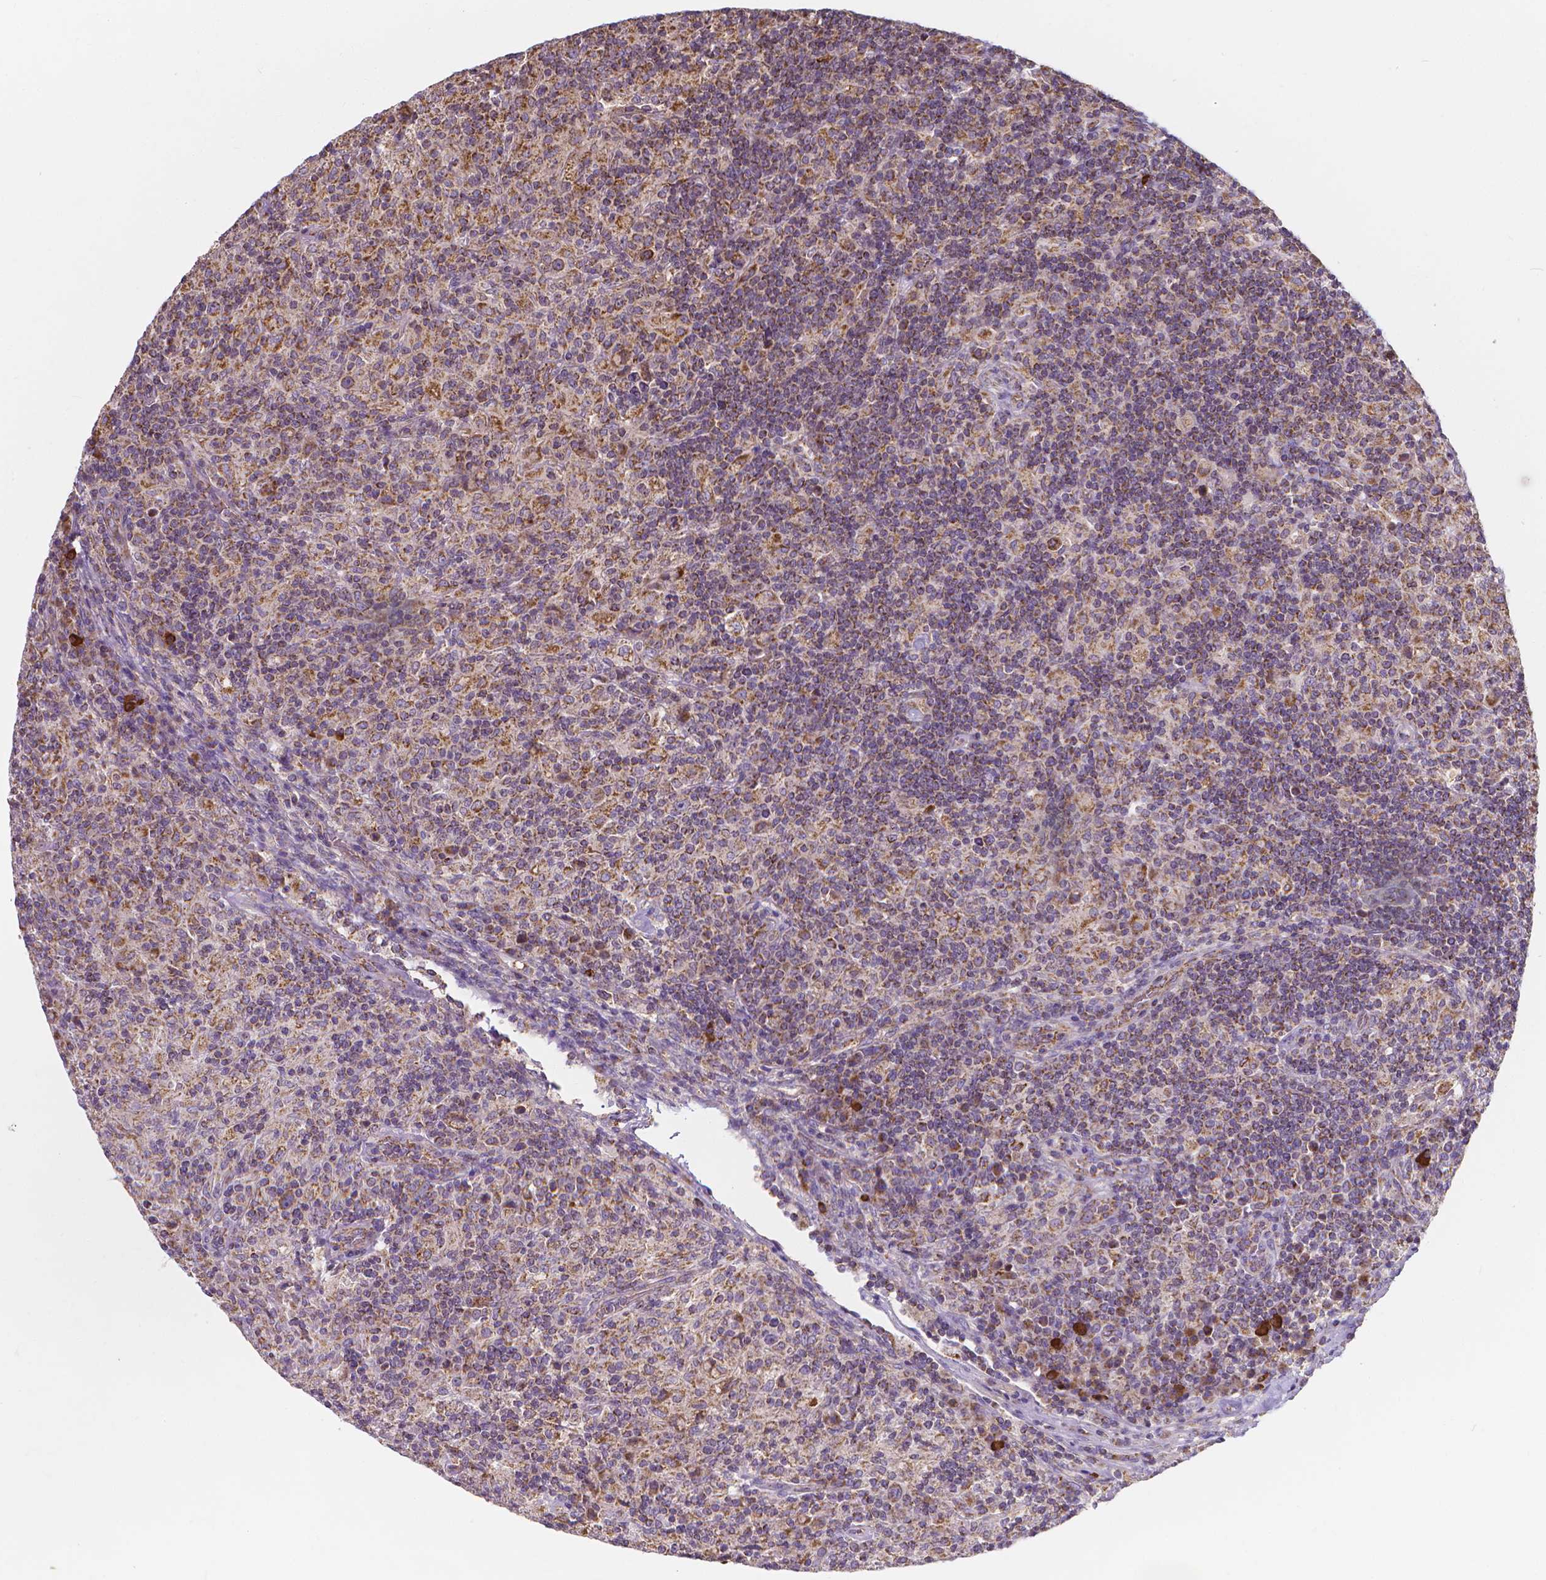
{"staining": {"intensity": "moderate", "quantity": ">75%", "location": "cytoplasmic/membranous"}, "tissue": "lymphoma", "cell_type": "Tumor cells", "image_type": "cancer", "snomed": [{"axis": "morphology", "description": "Hodgkin's disease, NOS"}, {"axis": "topography", "description": "Lymph node"}], "caption": "Protein staining by IHC demonstrates moderate cytoplasmic/membranous expression in approximately >75% of tumor cells in lymphoma.", "gene": "SNCAIP", "patient": {"sex": "male", "age": 70}}